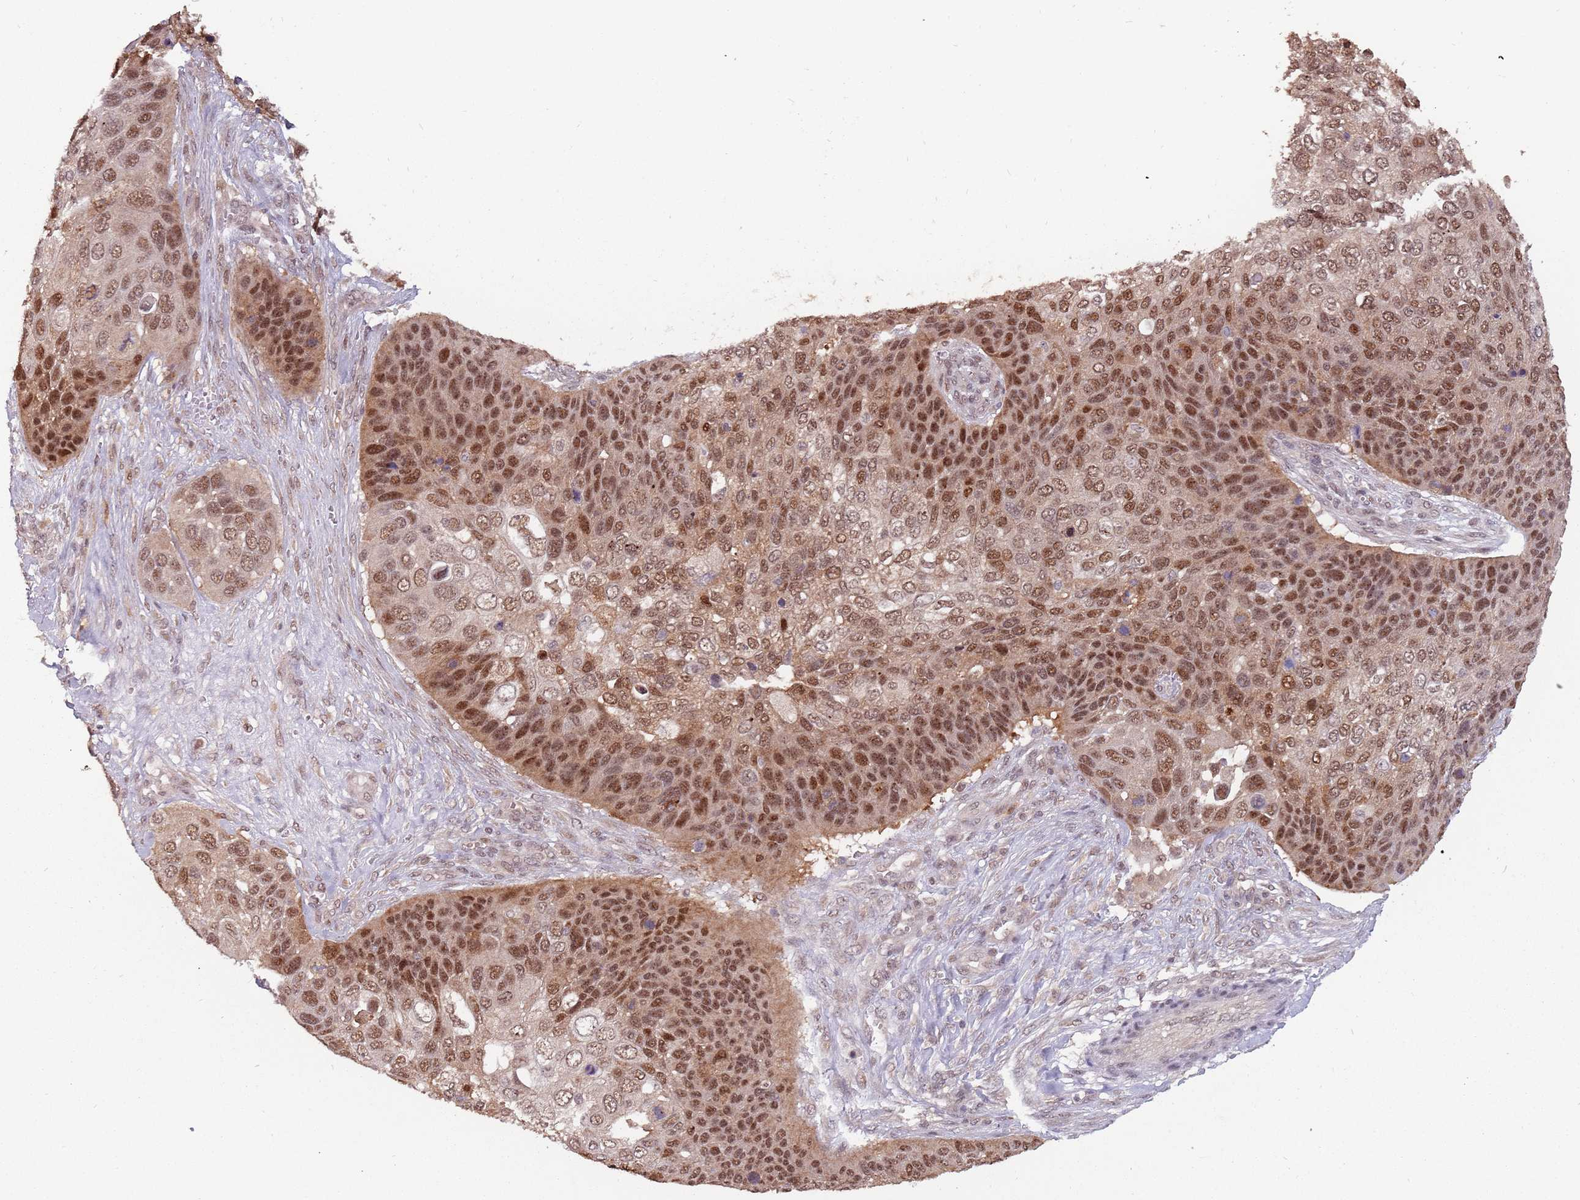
{"staining": {"intensity": "moderate", "quantity": ">75%", "location": "nuclear"}, "tissue": "skin cancer", "cell_type": "Tumor cells", "image_type": "cancer", "snomed": [{"axis": "morphology", "description": "Basal cell carcinoma"}, {"axis": "topography", "description": "Skin"}], "caption": "This image demonstrates skin cancer (basal cell carcinoma) stained with IHC to label a protein in brown. The nuclear of tumor cells show moderate positivity for the protein. Nuclei are counter-stained blue.", "gene": "ZBTB5", "patient": {"sex": "female", "age": 74}}